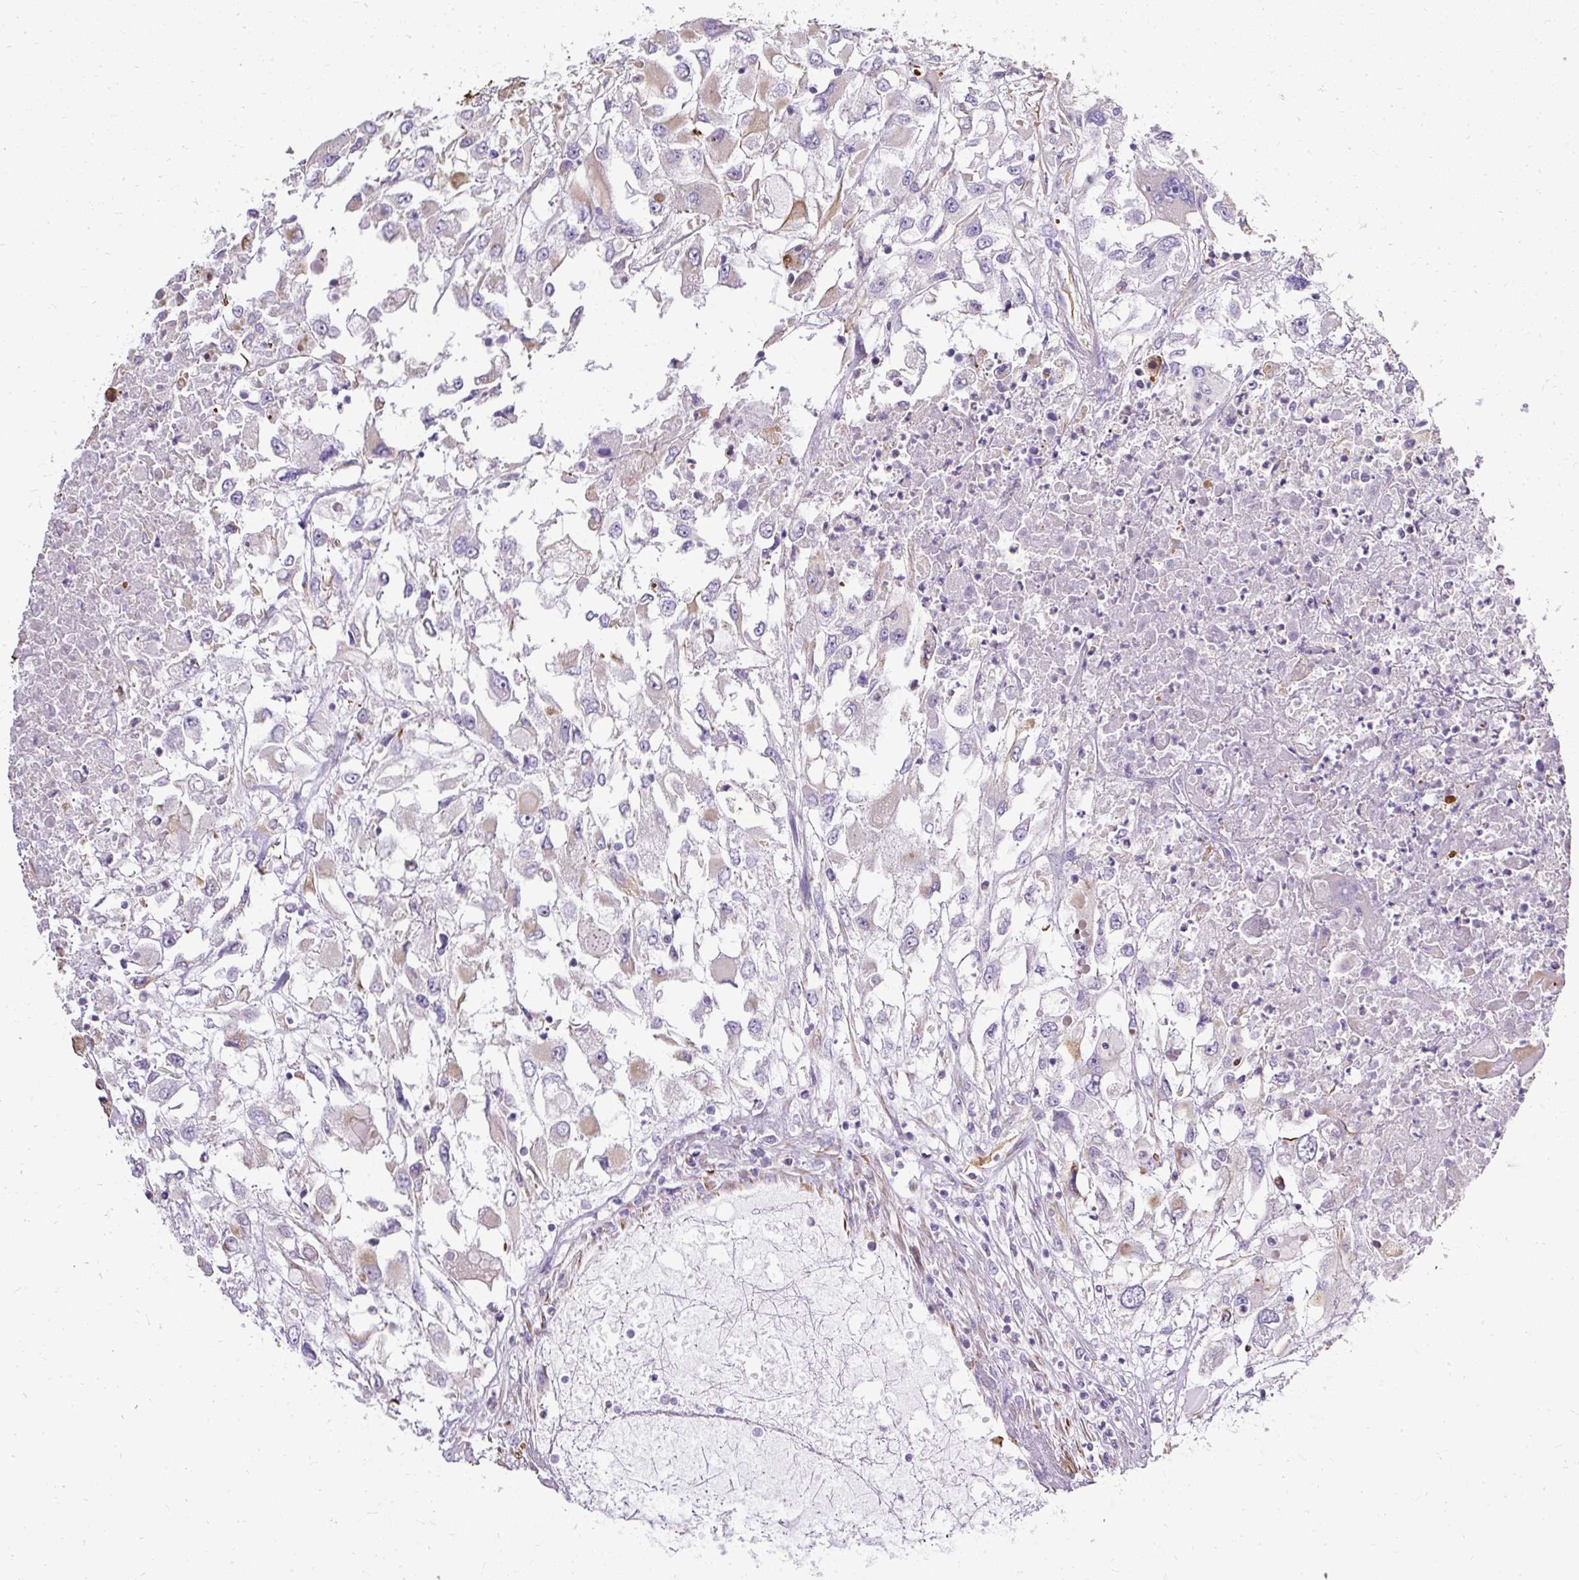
{"staining": {"intensity": "negative", "quantity": "none", "location": "none"}, "tissue": "renal cancer", "cell_type": "Tumor cells", "image_type": "cancer", "snomed": [{"axis": "morphology", "description": "Adenocarcinoma, NOS"}, {"axis": "topography", "description": "Kidney"}], "caption": "High power microscopy histopathology image of an IHC histopathology image of renal cancer (adenocarcinoma), revealing no significant expression in tumor cells.", "gene": "PLS1", "patient": {"sex": "female", "age": 52}}